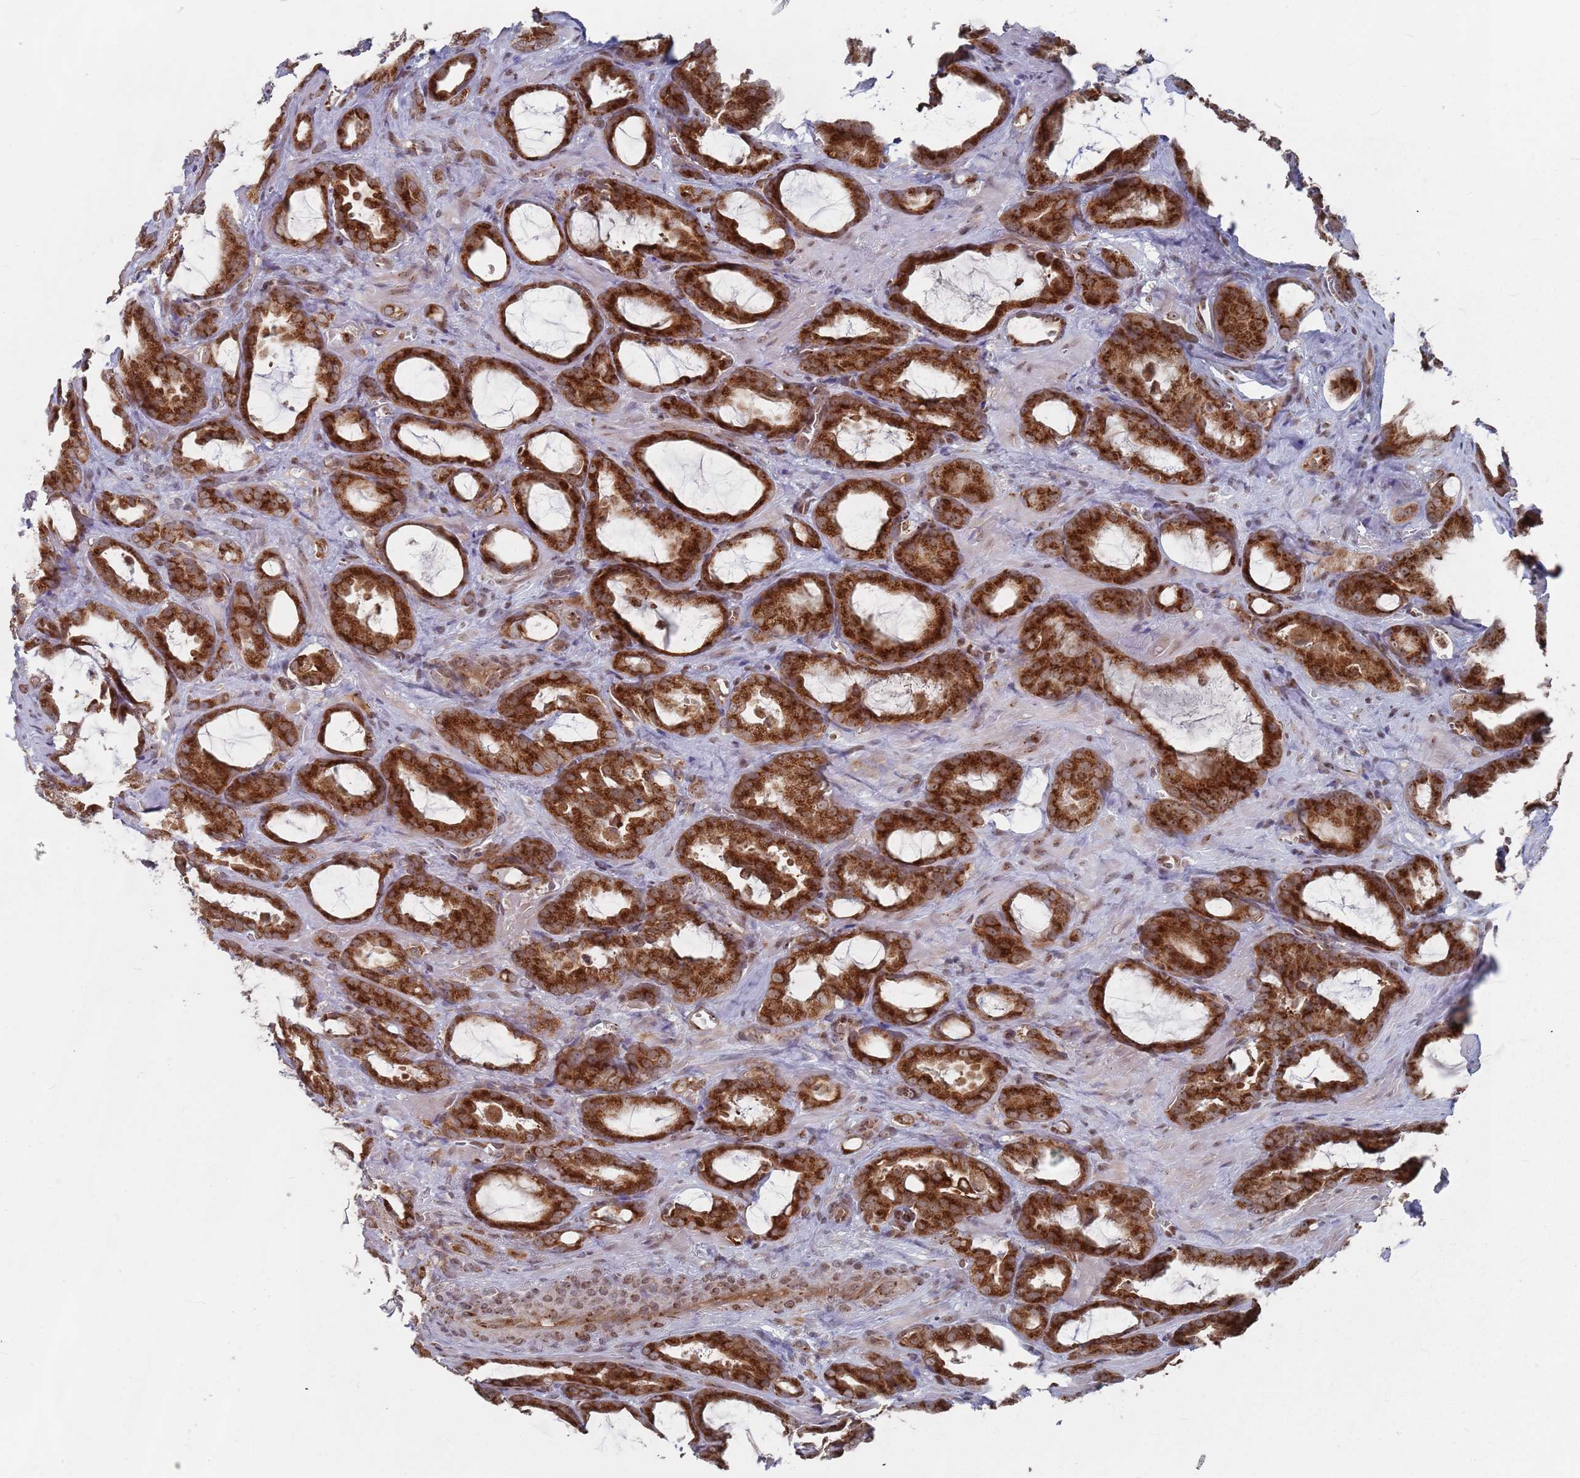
{"staining": {"intensity": "strong", "quantity": ">75%", "location": "cytoplasmic/membranous"}, "tissue": "prostate cancer", "cell_type": "Tumor cells", "image_type": "cancer", "snomed": [{"axis": "morphology", "description": "Adenocarcinoma, High grade"}, {"axis": "topography", "description": "Prostate"}], "caption": "Brown immunohistochemical staining in prostate cancer shows strong cytoplasmic/membranous expression in approximately >75% of tumor cells. The staining was performed using DAB (3,3'-diaminobenzidine) to visualize the protein expression in brown, while the nuclei were stained in blue with hematoxylin (Magnification: 20x).", "gene": "FMO4", "patient": {"sex": "male", "age": 72}}